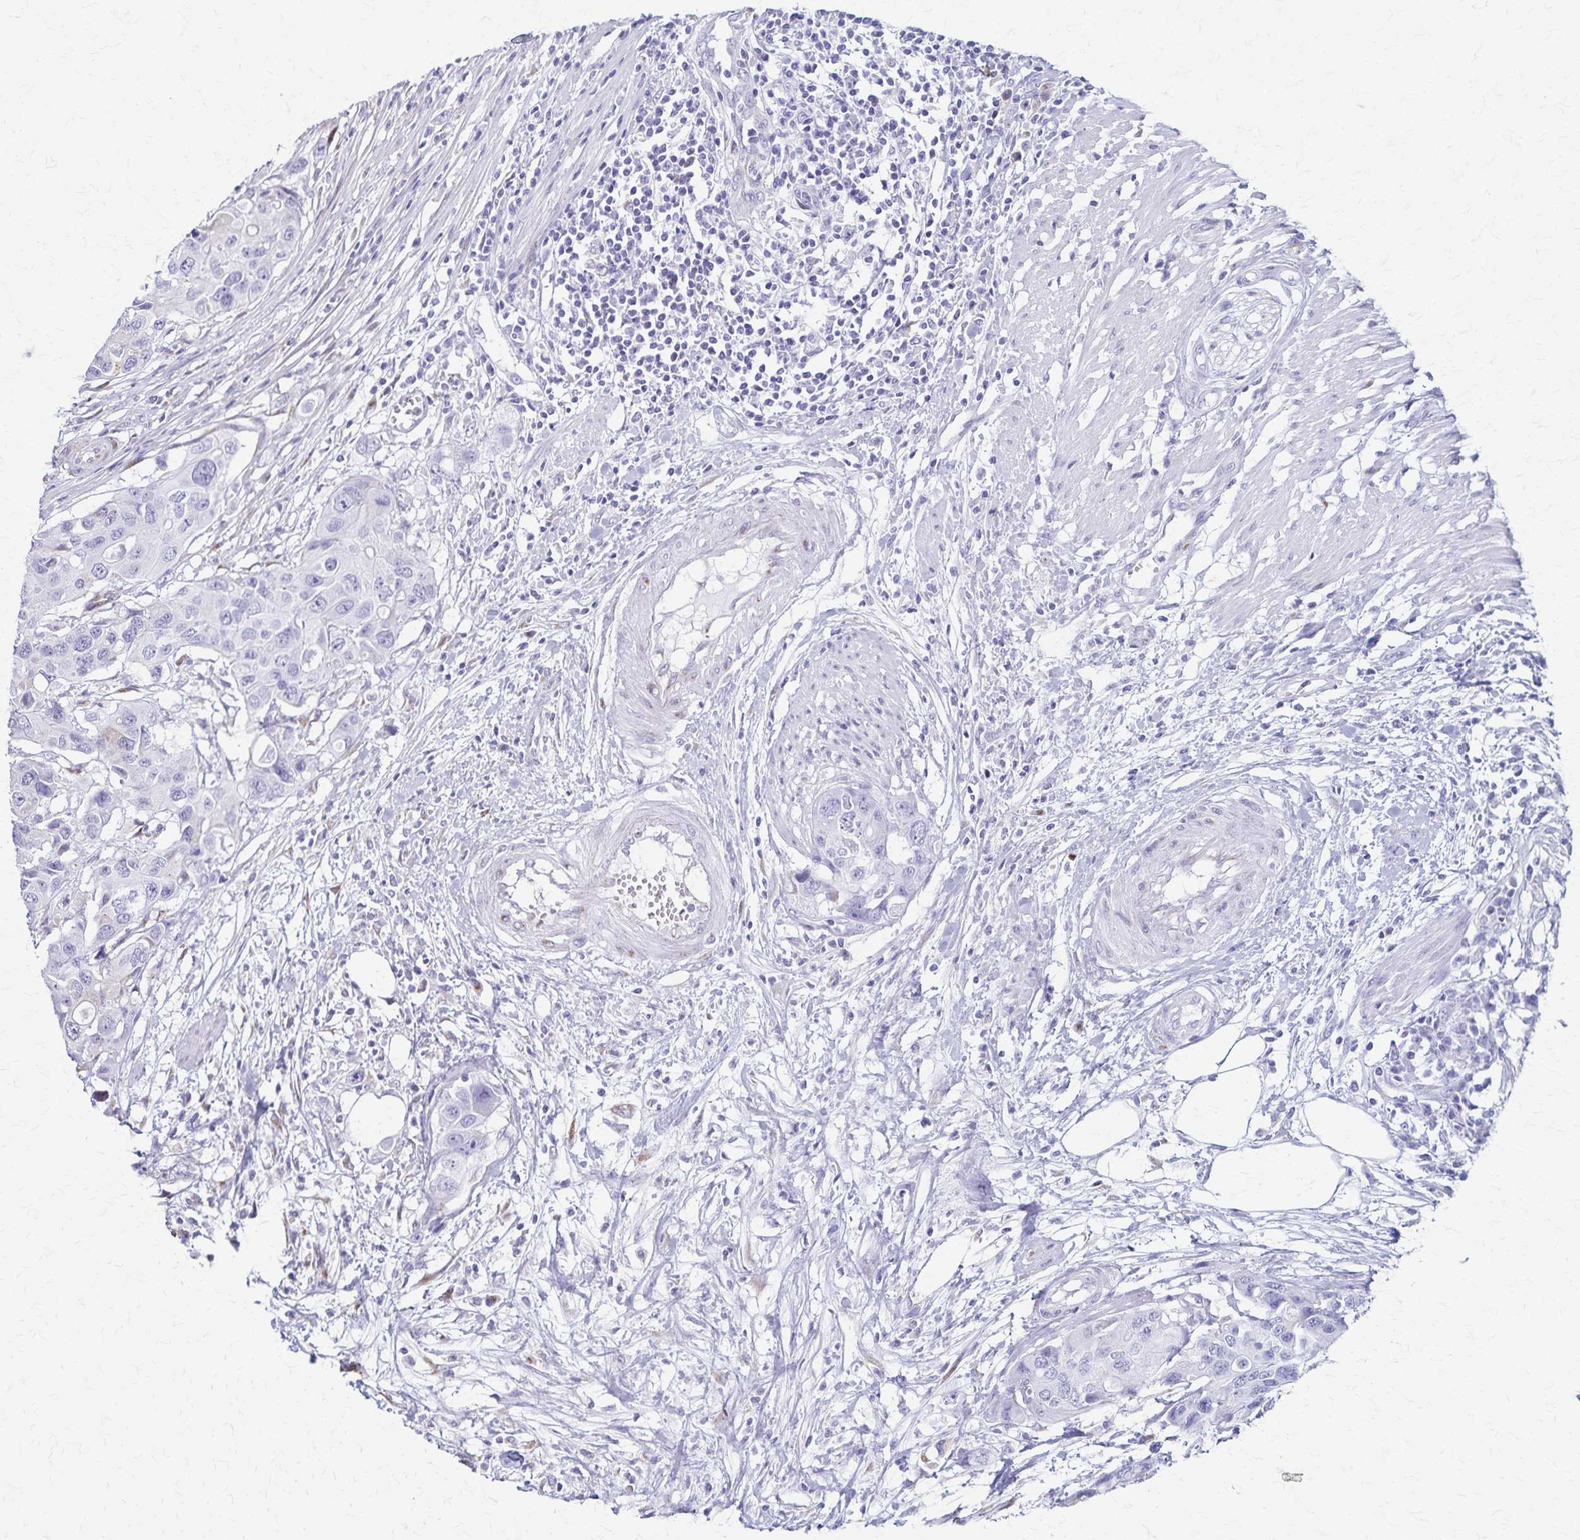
{"staining": {"intensity": "negative", "quantity": "none", "location": "none"}, "tissue": "colorectal cancer", "cell_type": "Tumor cells", "image_type": "cancer", "snomed": [{"axis": "morphology", "description": "Adenocarcinoma, NOS"}, {"axis": "topography", "description": "Colon"}], "caption": "Immunohistochemistry (IHC) of human colorectal cancer reveals no expression in tumor cells.", "gene": "MCFD2", "patient": {"sex": "male", "age": 77}}